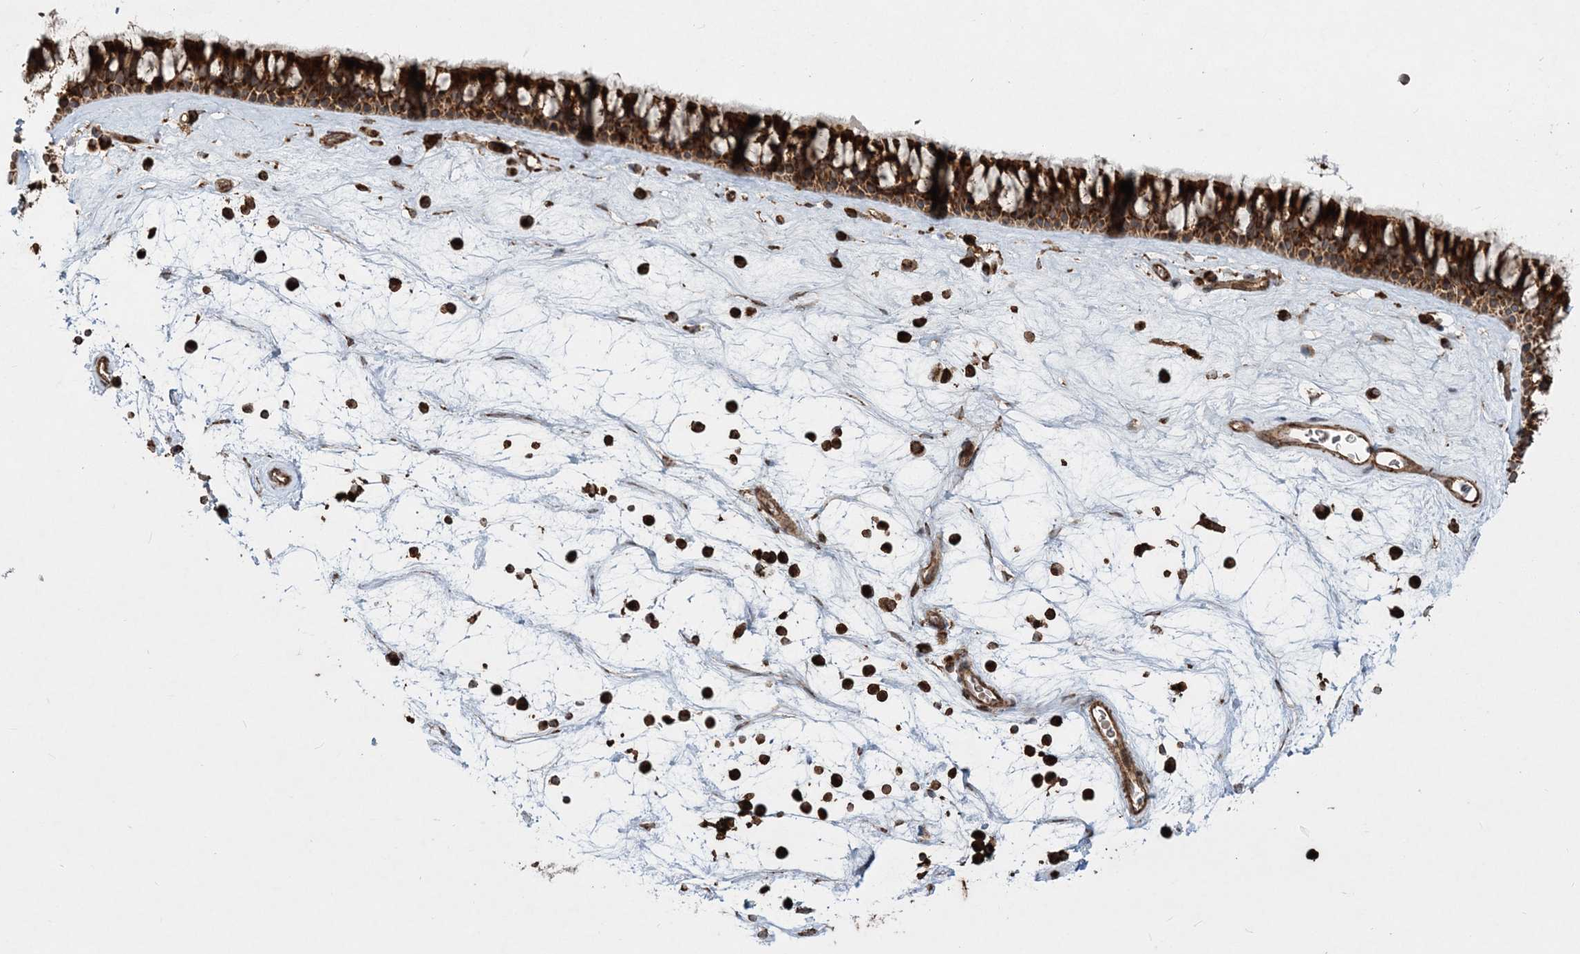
{"staining": {"intensity": "strong", "quantity": ">75%", "location": "cytoplasmic/membranous"}, "tissue": "nasopharynx", "cell_type": "Respiratory epithelial cells", "image_type": "normal", "snomed": [{"axis": "morphology", "description": "Normal tissue, NOS"}, {"axis": "topography", "description": "Nasopharynx"}], "caption": "Respiratory epithelial cells display high levels of strong cytoplasmic/membranous staining in about >75% of cells in unremarkable nasopharynx.", "gene": "LRPPRC", "patient": {"sex": "male", "age": 64}}